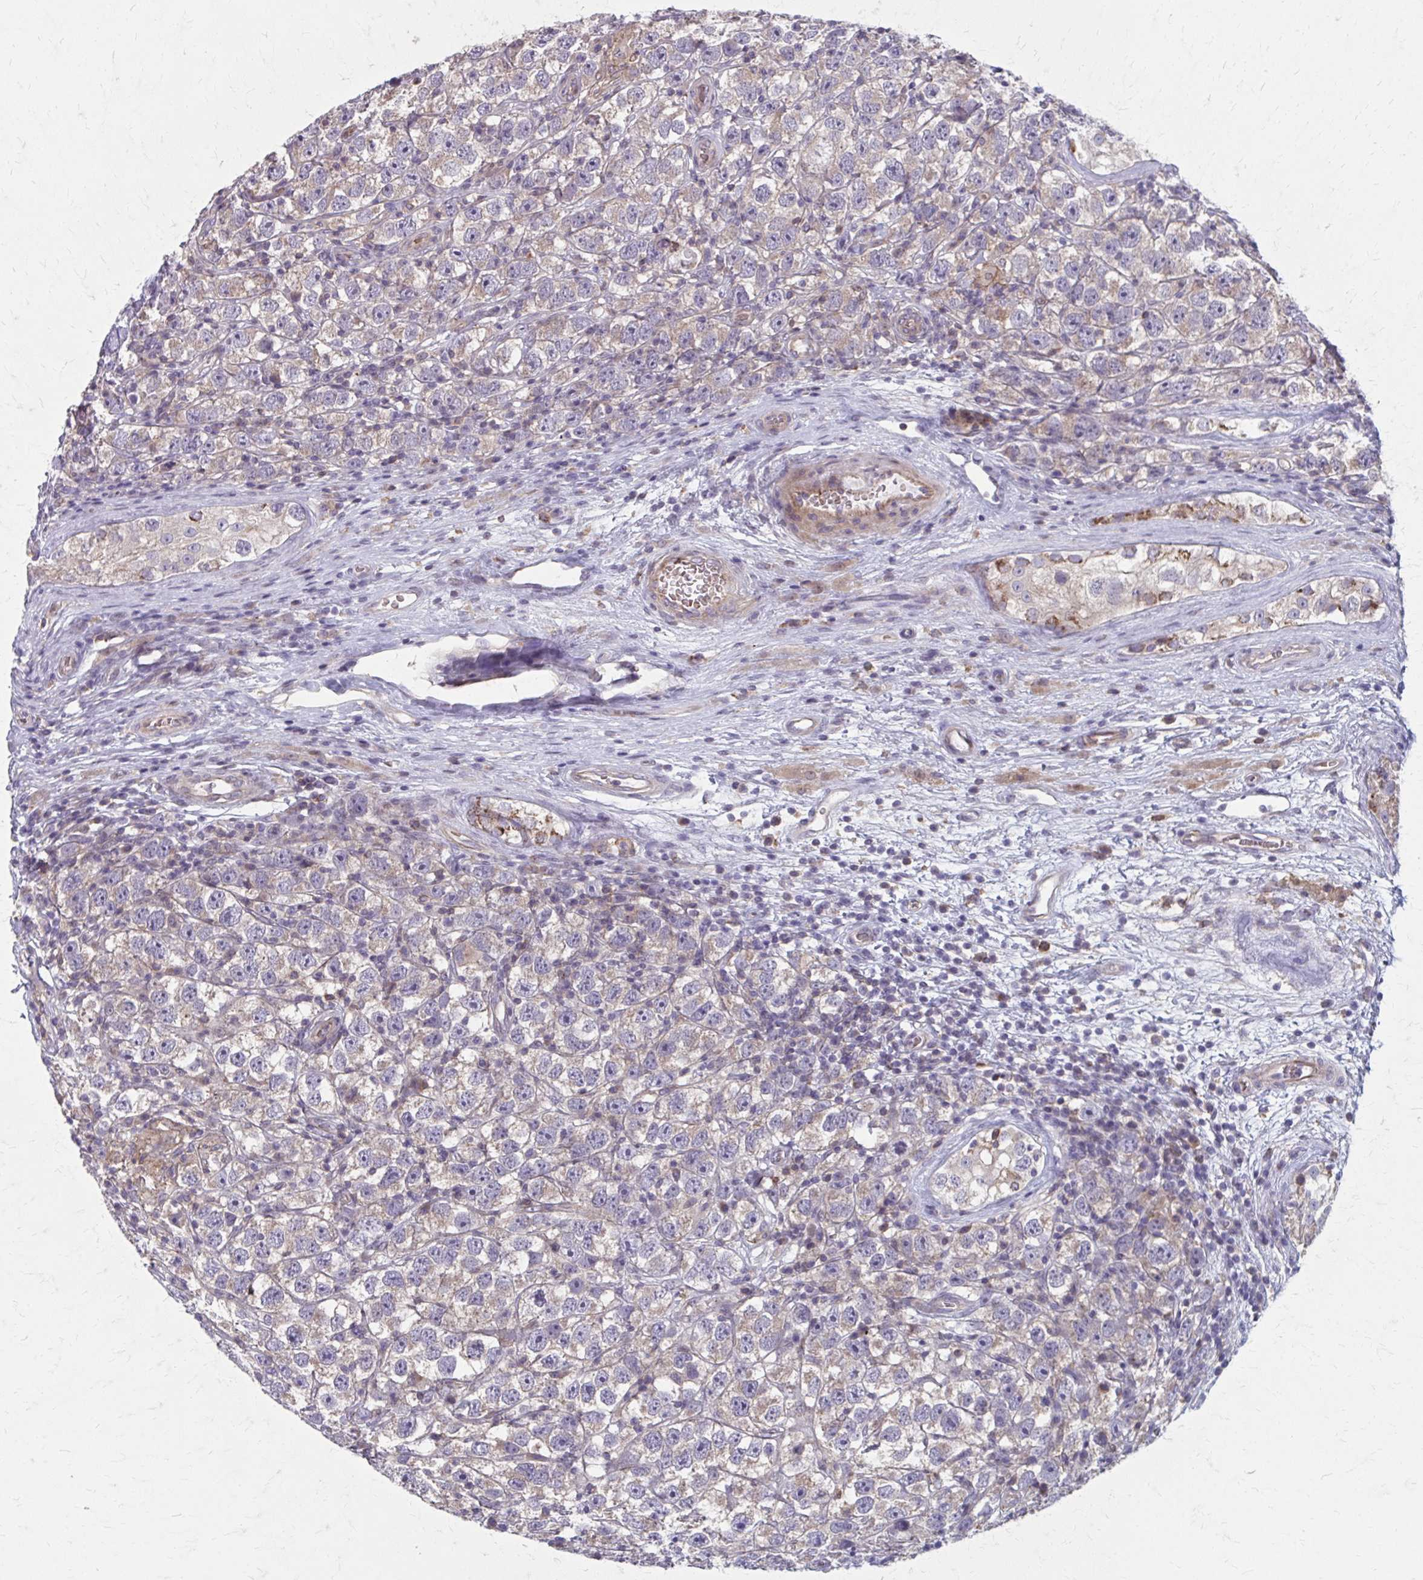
{"staining": {"intensity": "weak", "quantity": "25%-75%", "location": "cytoplasmic/membranous"}, "tissue": "testis cancer", "cell_type": "Tumor cells", "image_type": "cancer", "snomed": [{"axis": "morphology", "description": "Seminoma, NOS"}, {"axis": "topography", "description": "Testis"}], "caption": "Immunohistochemical staining of human testis cancer exhibits weak cytoplasmic/membranous protein expression in approximately 25%-75% of tumor cells.", "gene": "MMP14", "patient": {"sex": "male", "age": 26}}